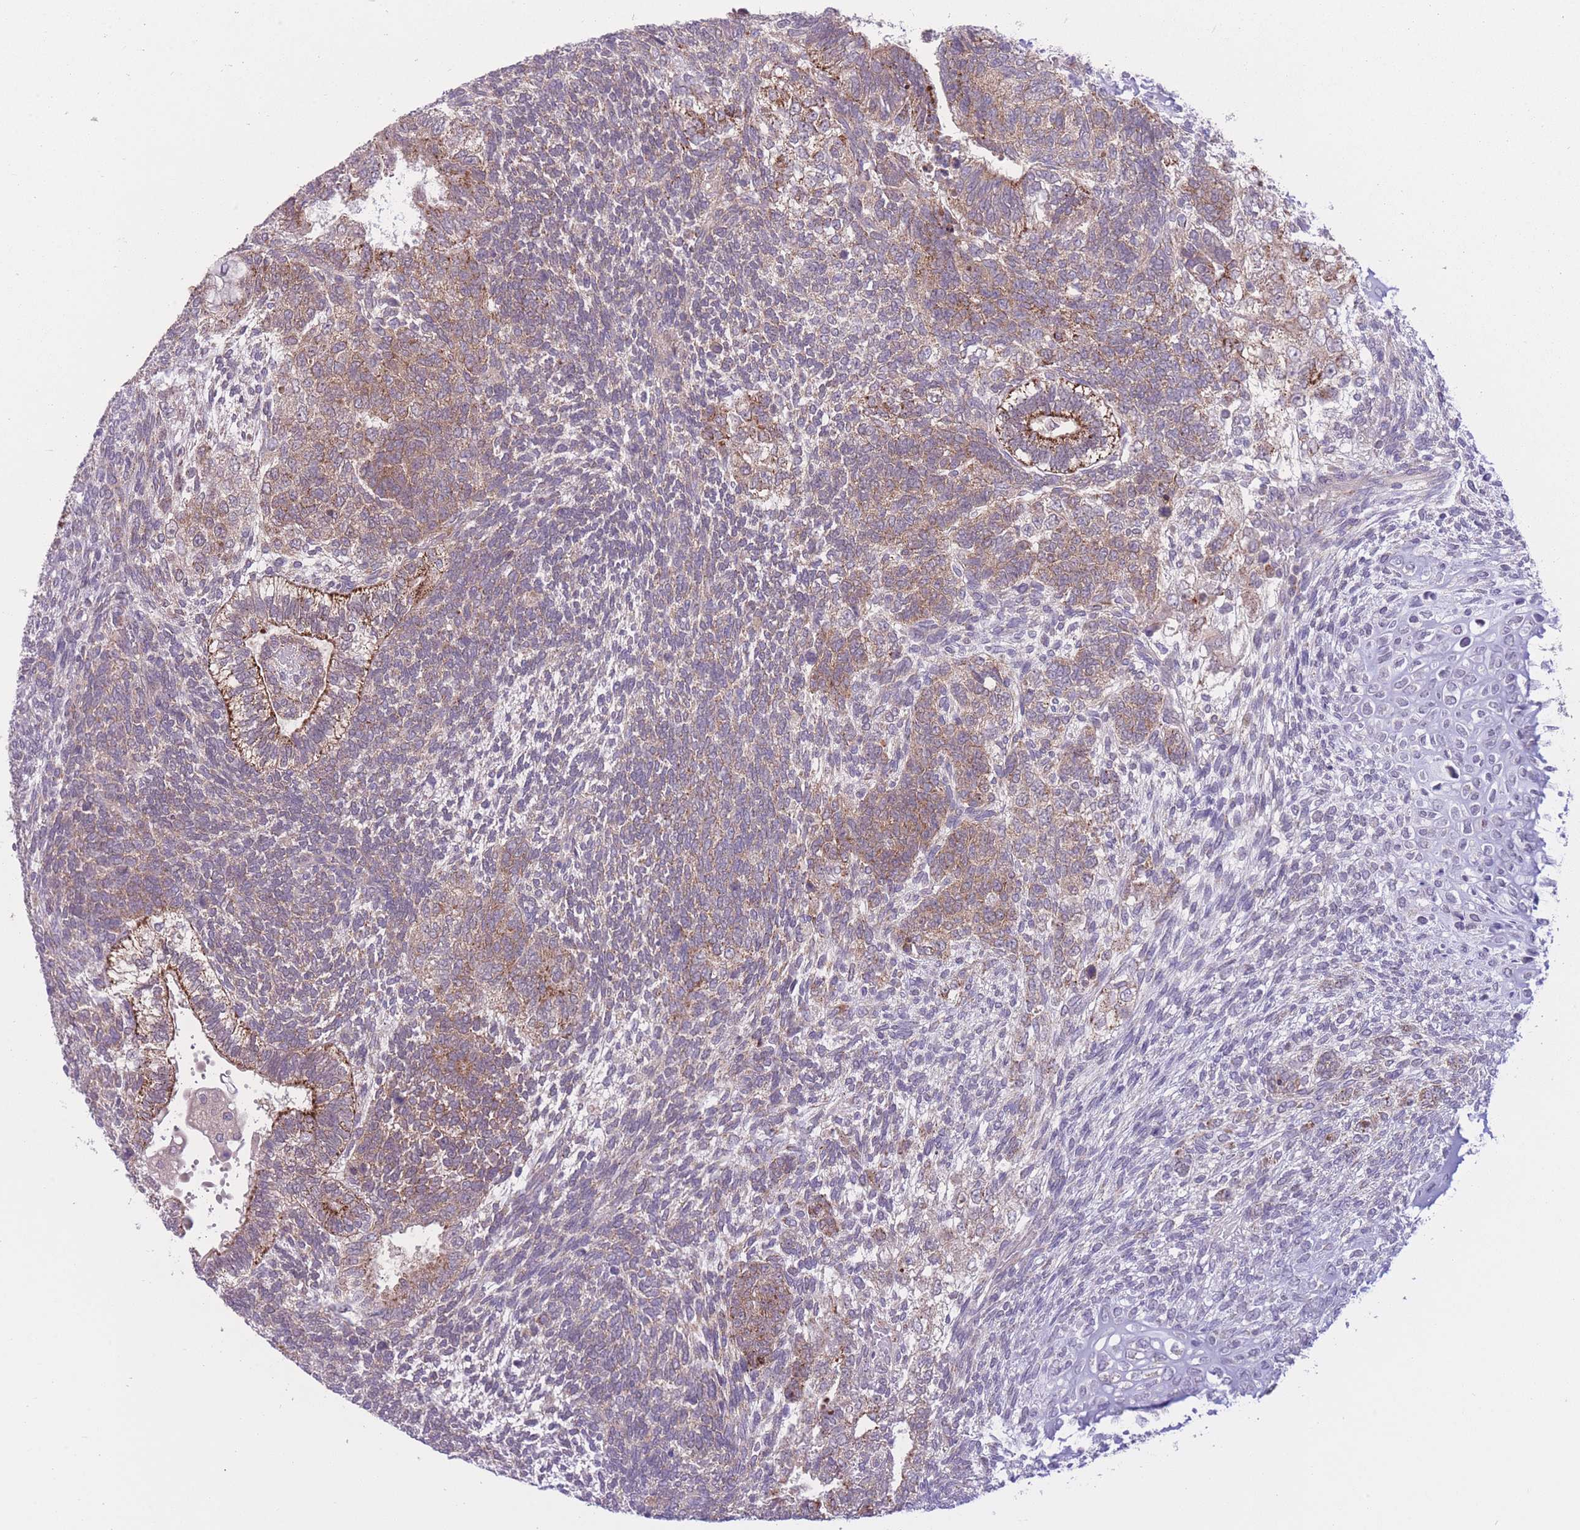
{"staining": {"intensity": "moderate", "quantity": "25%-75%", "location": "cytoplasmic/membranous"}, "tissue": "testis cancer", "cell_type": "Tumor cells", "image_type": "cancer", "snomed": [{"axis": "morphology", "description": "Carcinoma, Embryonal, NOS"}, {"axis": "topography", "description": "Testis"}], "caption": "The photomicrograph demonstrates immunohistochemical staining of testis cancer (embryonal carcinoma). There is moderate cytoplasmic/membranous positivity is present in about 25%-75% of tumor cells.", "gene": "CCT6B", "patient": {"sex": "male", "age": 23}}